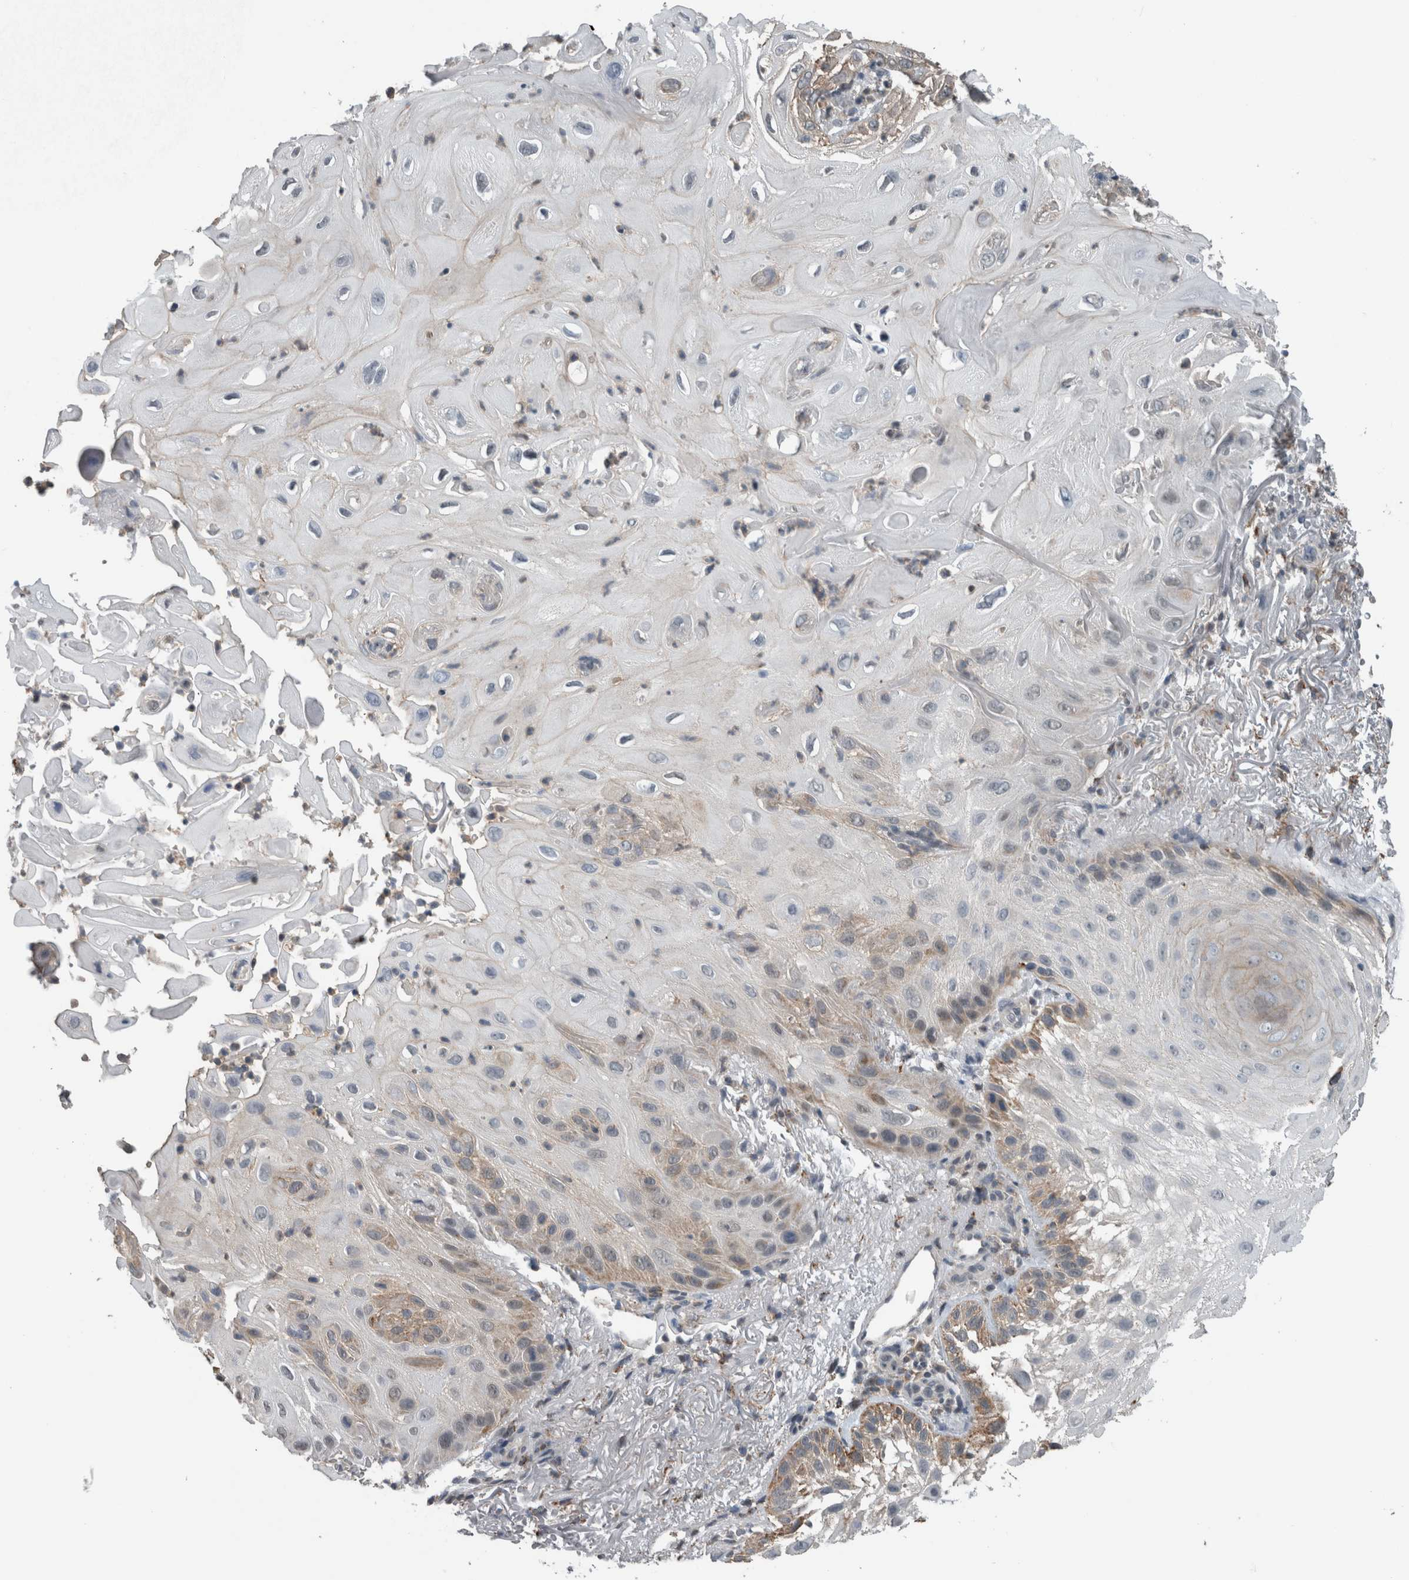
{"staining": {"intensity": "weak", "quantity": "<25%", "location": "cytoplasmic/membranous"}, "tissue": "skin cancer", "cell_type": "Tumor cells", "image_type": "cancer", "snomed": [{"axis": "morphology", "description": "Squamous cell carcinoma, NOS"}, {"axis": "topography", "description": "Skin"}], "caption": "The micrograph shows no staining of tumor cells in squamous cell carcinoma (skin).", "gene": "ACSF2", "patient": {"sex": "female", "age": 77}}